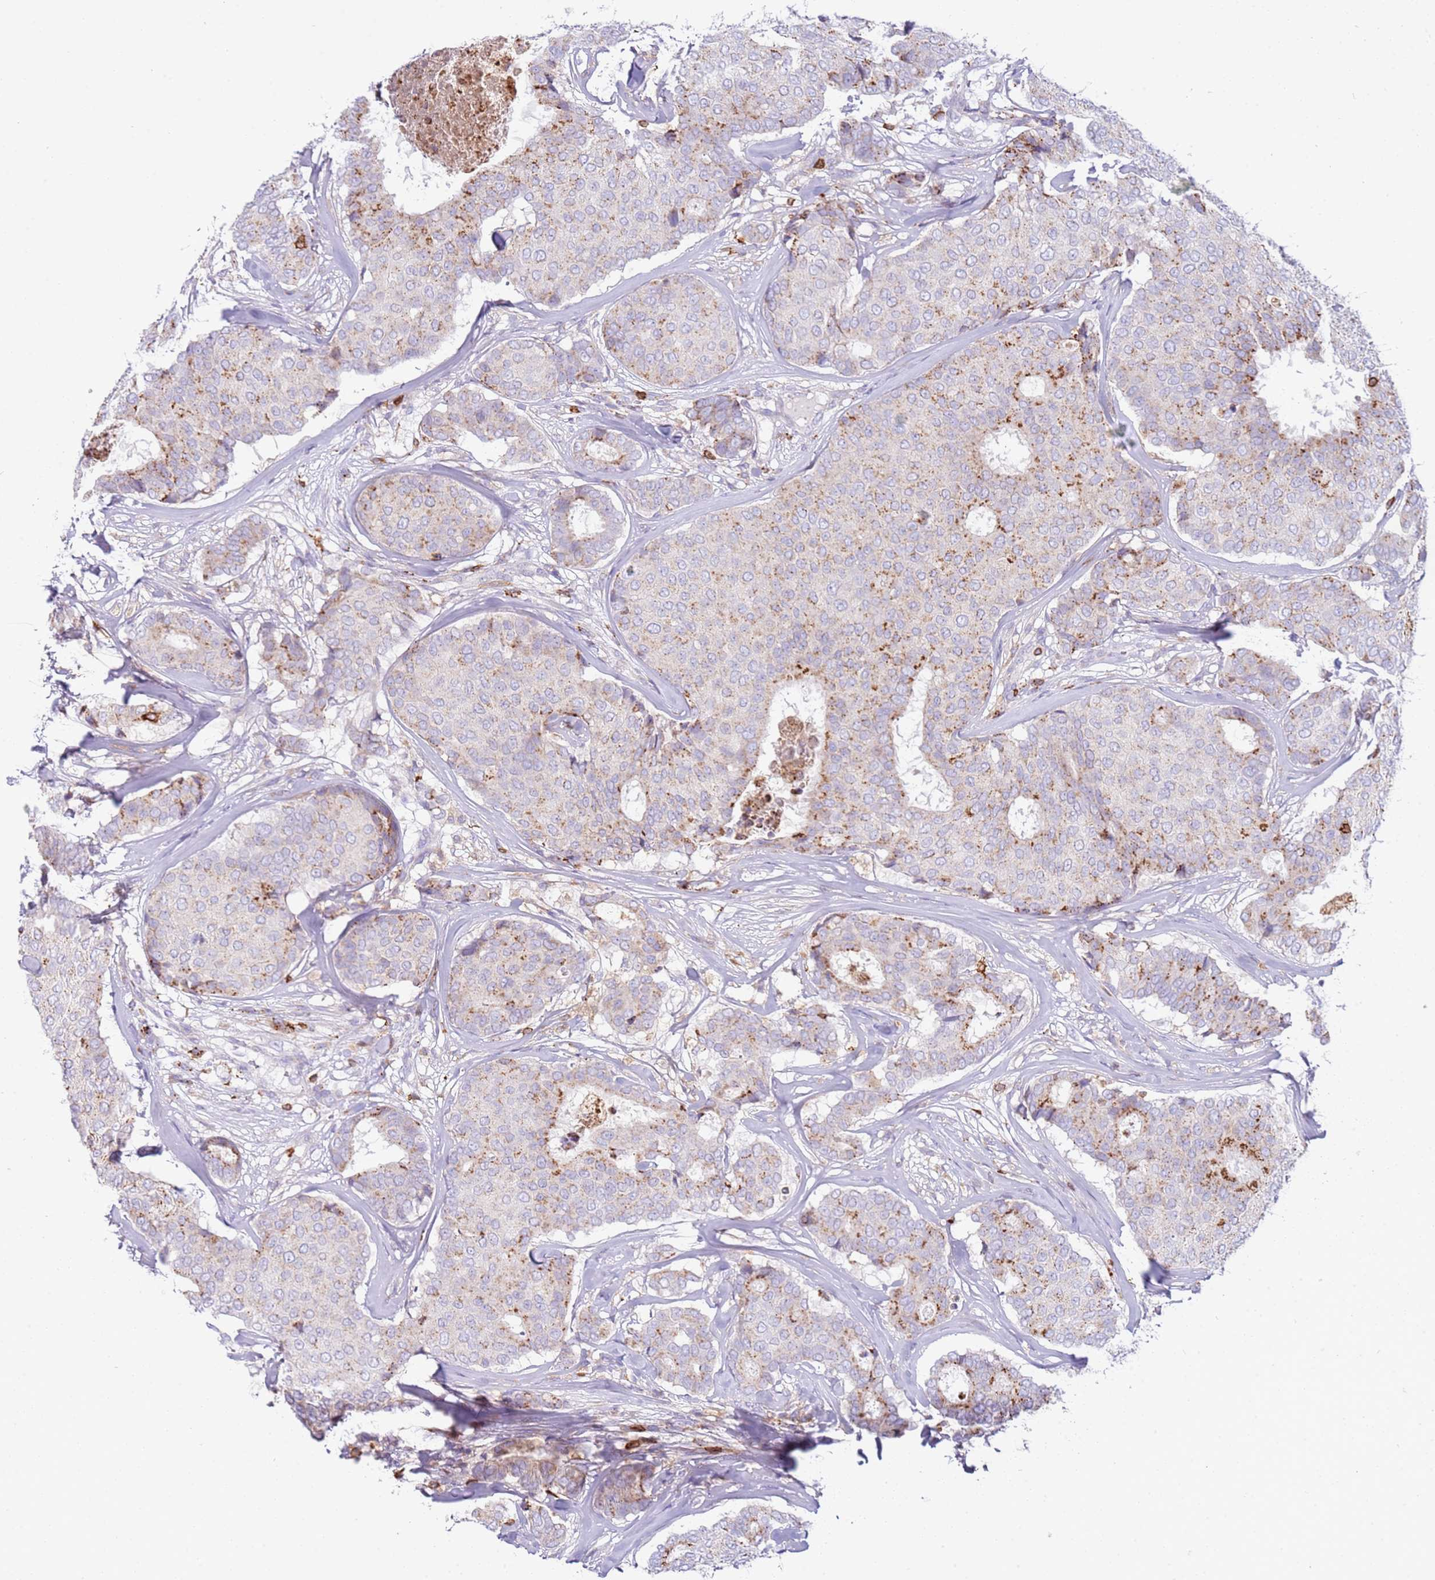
{"staining": {"intensity": "moderate", "quantity": "25%-75%", "location": "cytoplasmic/membranous"}, "tissue": "breast cancer", "cell_type": "Tumor cells", "image_type": "cancer", "snomed": [{"axis": "morphology", "description": "Duct carcinoma"}, {"axis": "topography", "description": "Breast"}], "caption": "Immunohistochemistry of human breast cancer shows medium levels of moderate cytoplasmic/membranous positivity in approximately 25%-75% of tumor cells.", "gene": "TTPAL", "patient": {"sex": "female", "age": 75}}